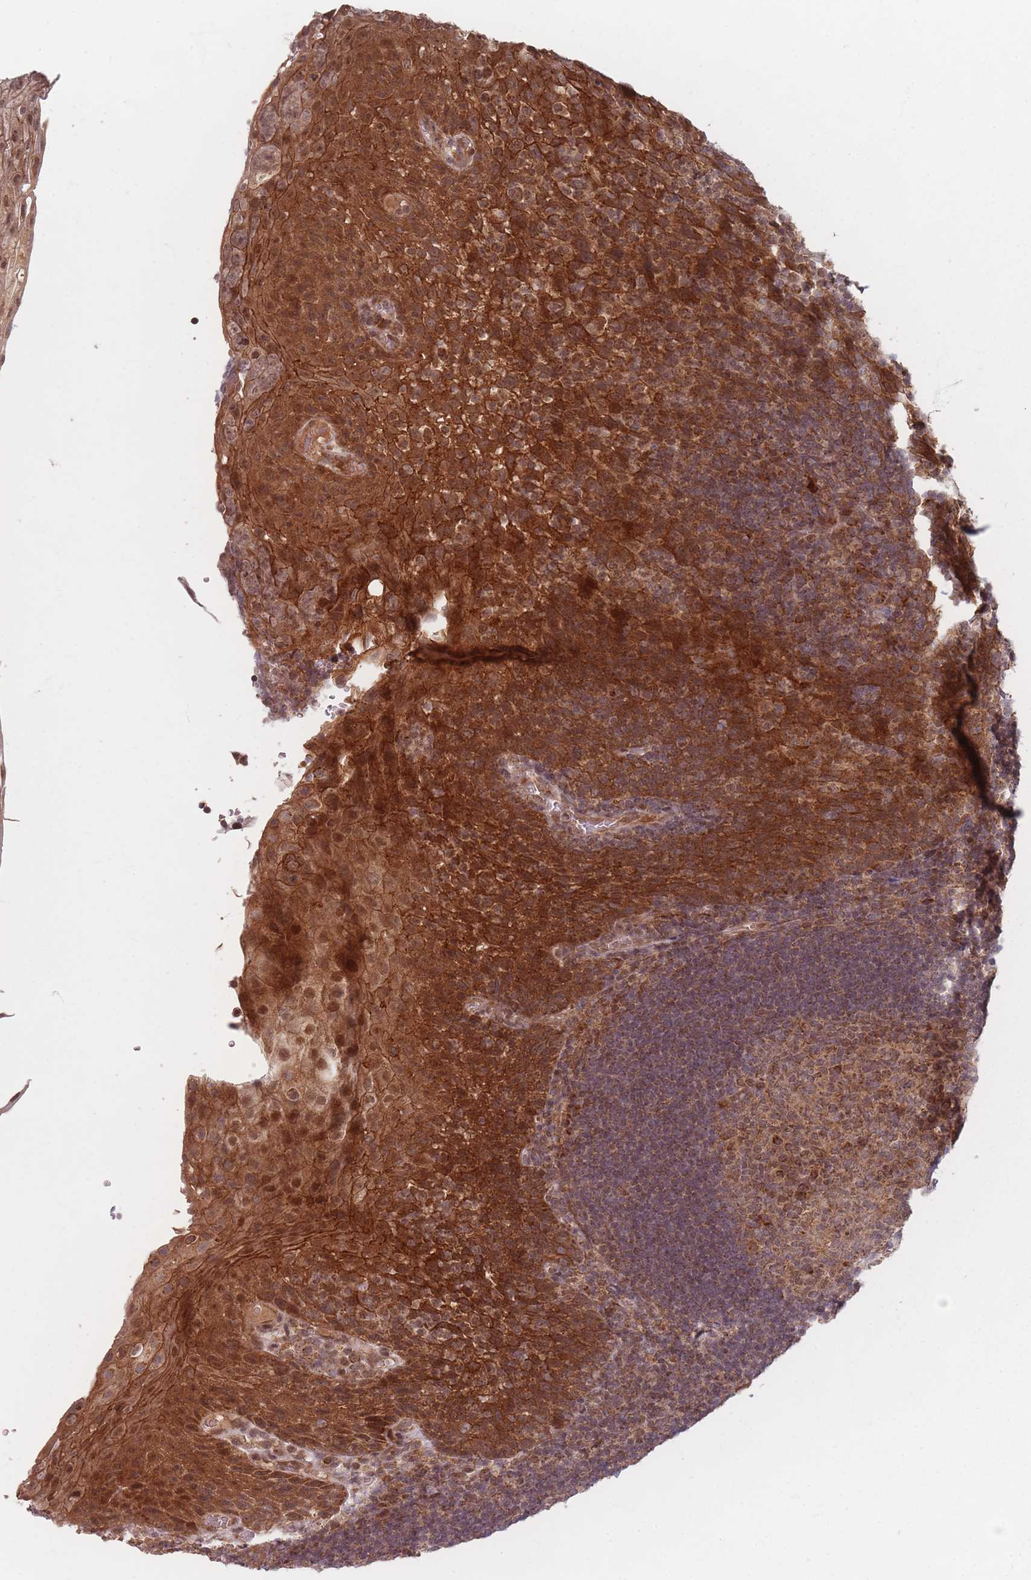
{"staining": {"intensity": "moderate", "quantity": ">75%", "location": "cytoplasmic/membranous"}, "tissue": "tonsil", "cell_type": "Germinal center cells", "image_type": "normal", "snomed": [{"axis": "morphology", "description": "Normal tissue, NOS"}, {"axis": "topography", "description": "Tonsil"}], "caption": "A brown stain highlights moderate cytoplasmic/membranous expression of a protein in germinal center cells of benign tonsil. The protein is stained brown, and the nuclei are stained in blue (DAB IHC with brightfield microscopy, high magnification).", "gene": "RADX", "patient": {"sex": "male", "age": 17}}